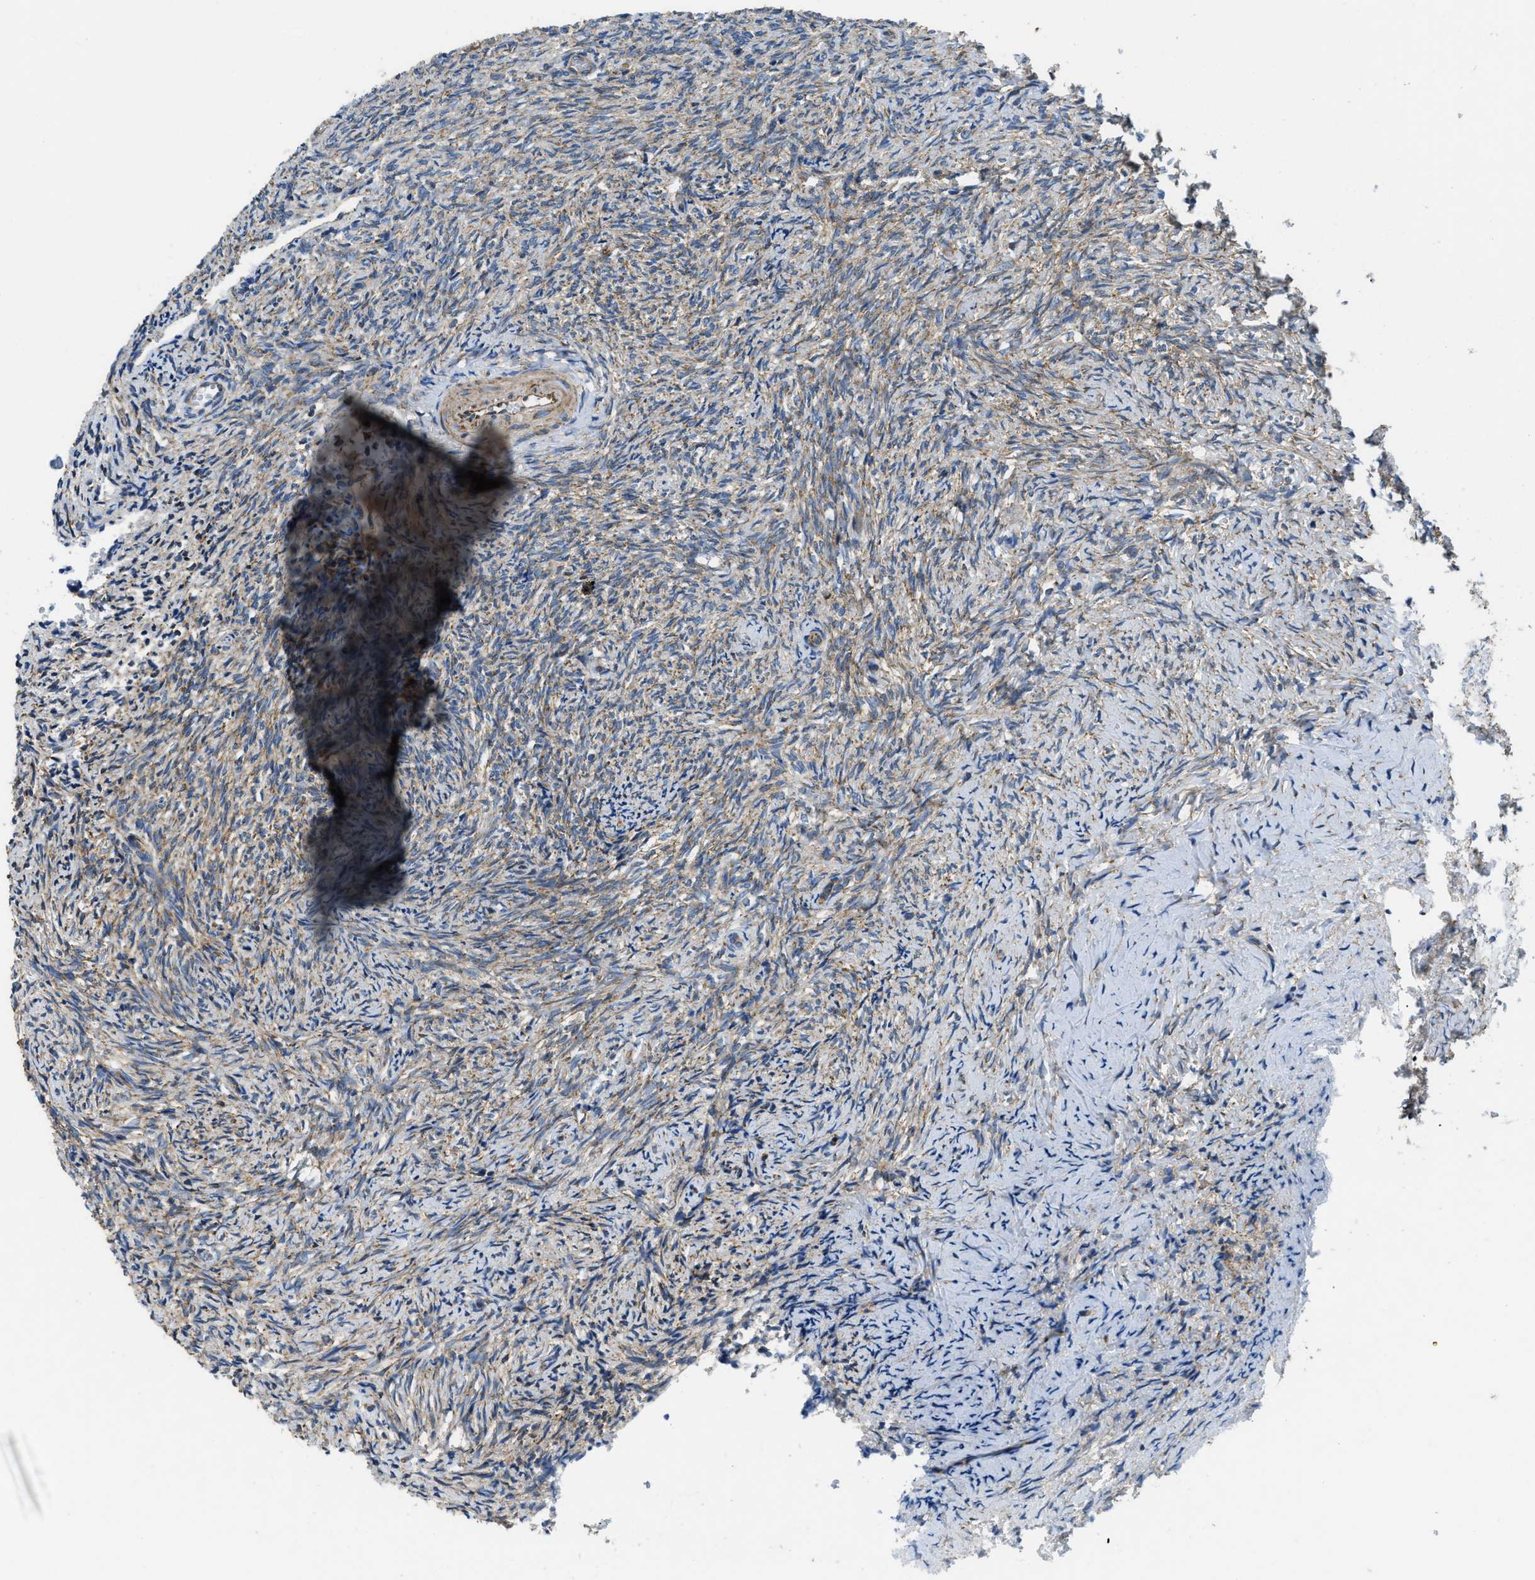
{"staining": {"intensity": "moderate", "quantity": ">75%", "location": "cytoplasmic/membranous"}, "tissue": "ovary", "cell_type": "Ovarian stroma cells", "image_type": "normal", "snomed": [{"axis": "morphology", "description": "Normal tissue, NOS"}, {"axis": "topography", "description": "Ovary"}], "caption": "An immunohistochemistry micrograph of benign tissue is shown. Protein staining in brown shows moderate cytoplasmic/membranous positivity in ovary within ovarian stroma cells.", "gene": "STK33", "patient": {"sex": "female", "age": 41}}